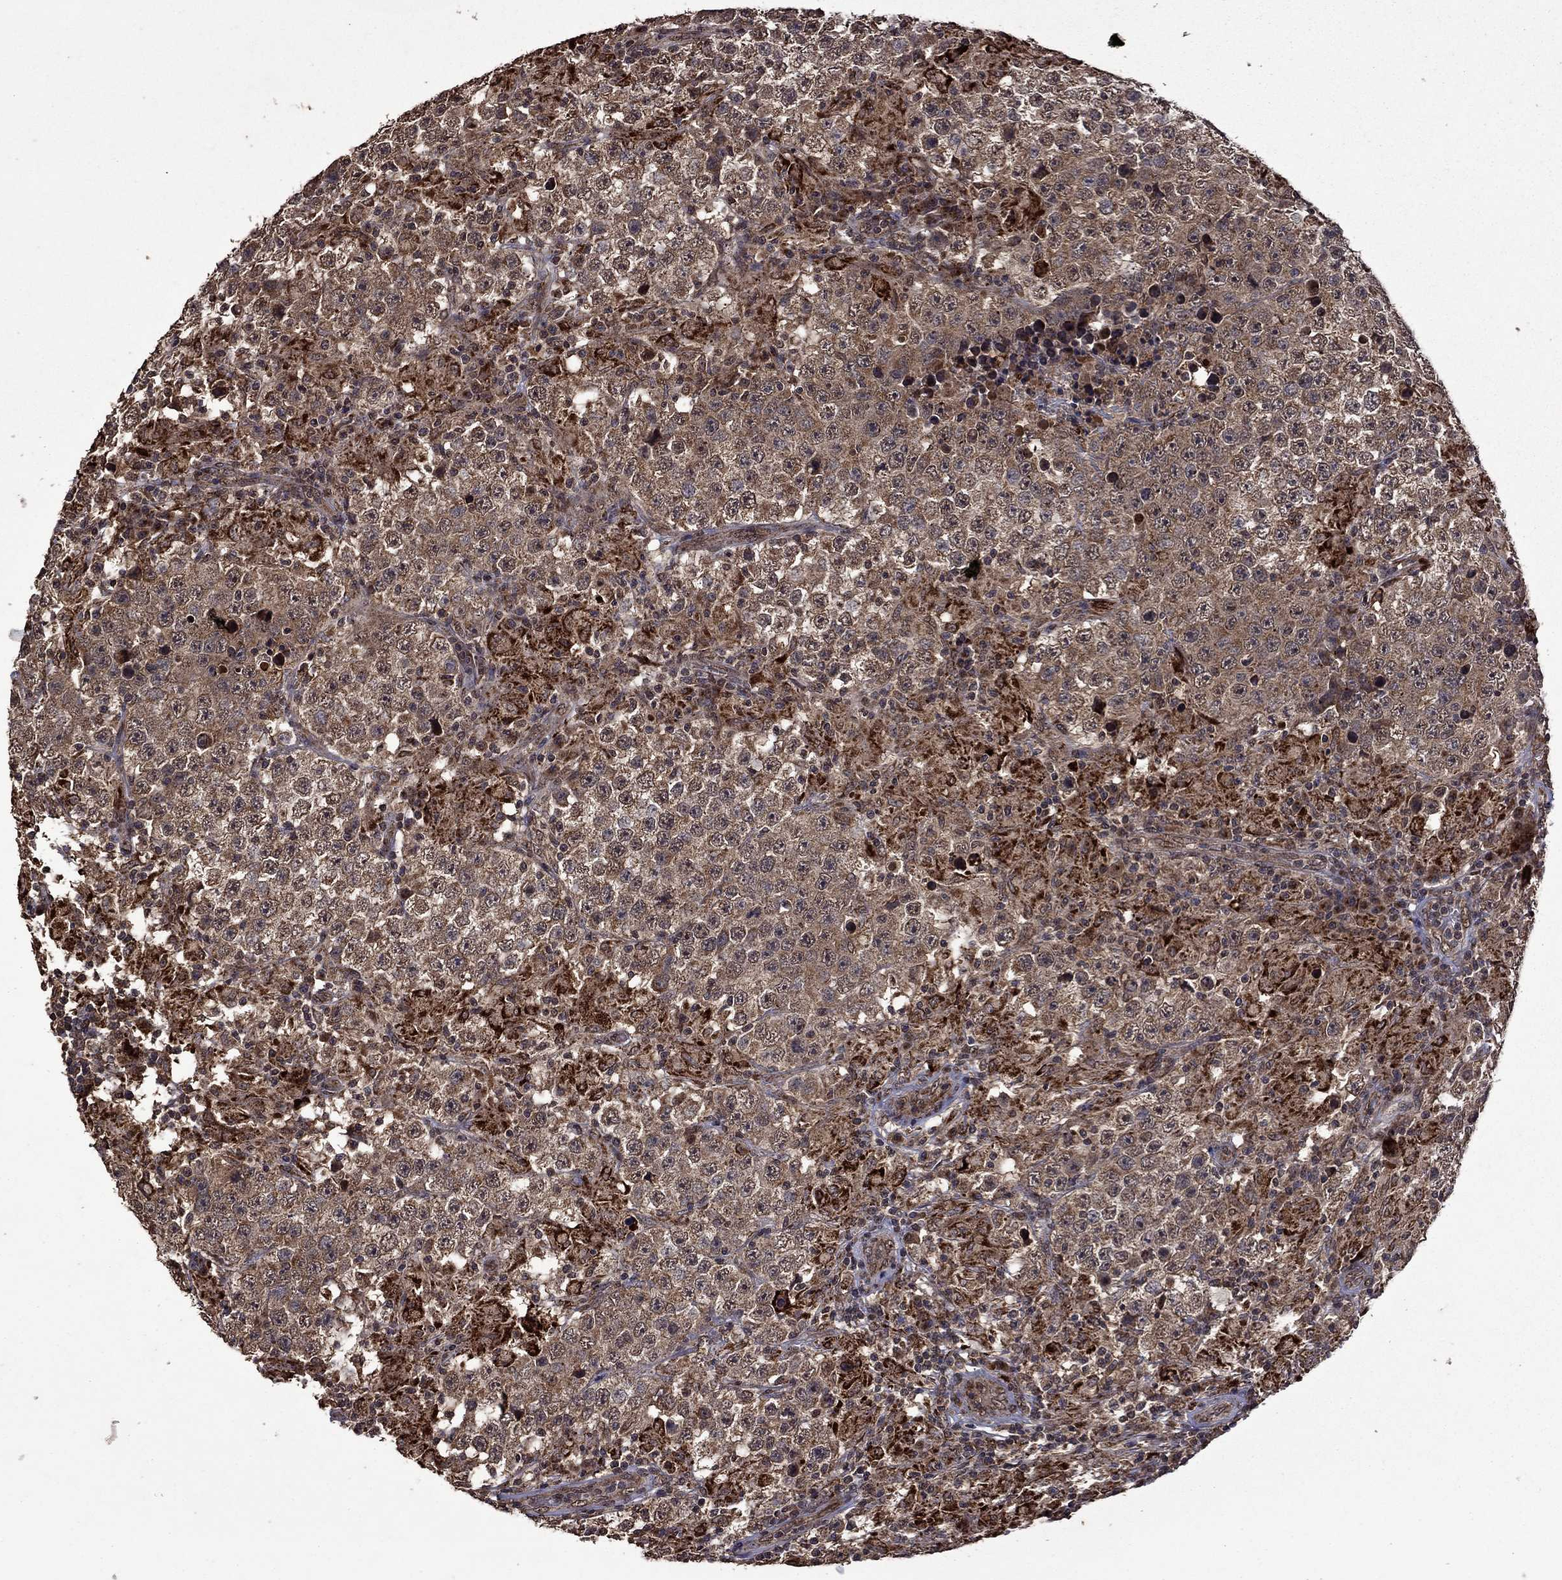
{"staining": {"intensity": "moderate", "quantity": ">75%", "location": "cytoplasmic/membranous"}, "tissue": "testis cancer", "cell_type": "Tumor cells", "image_type": "cancer", "snomed": [{"axis": "morphology", "description": "Seminoma, NOS"}, {"axis": "morphology", "description": "Carcinoma, Embryonal, NOS"}, {"axis": "topography", "description": "Testis"}], "caption": "This photomicrograph displays IHC staining of human testis cancer (seminoma), with medium moderate cytoplasmic/membranous positivity in about >75% of tumor cells.", "gene": "ITM2B", "patient": {"sex": "male", "age": 41}}